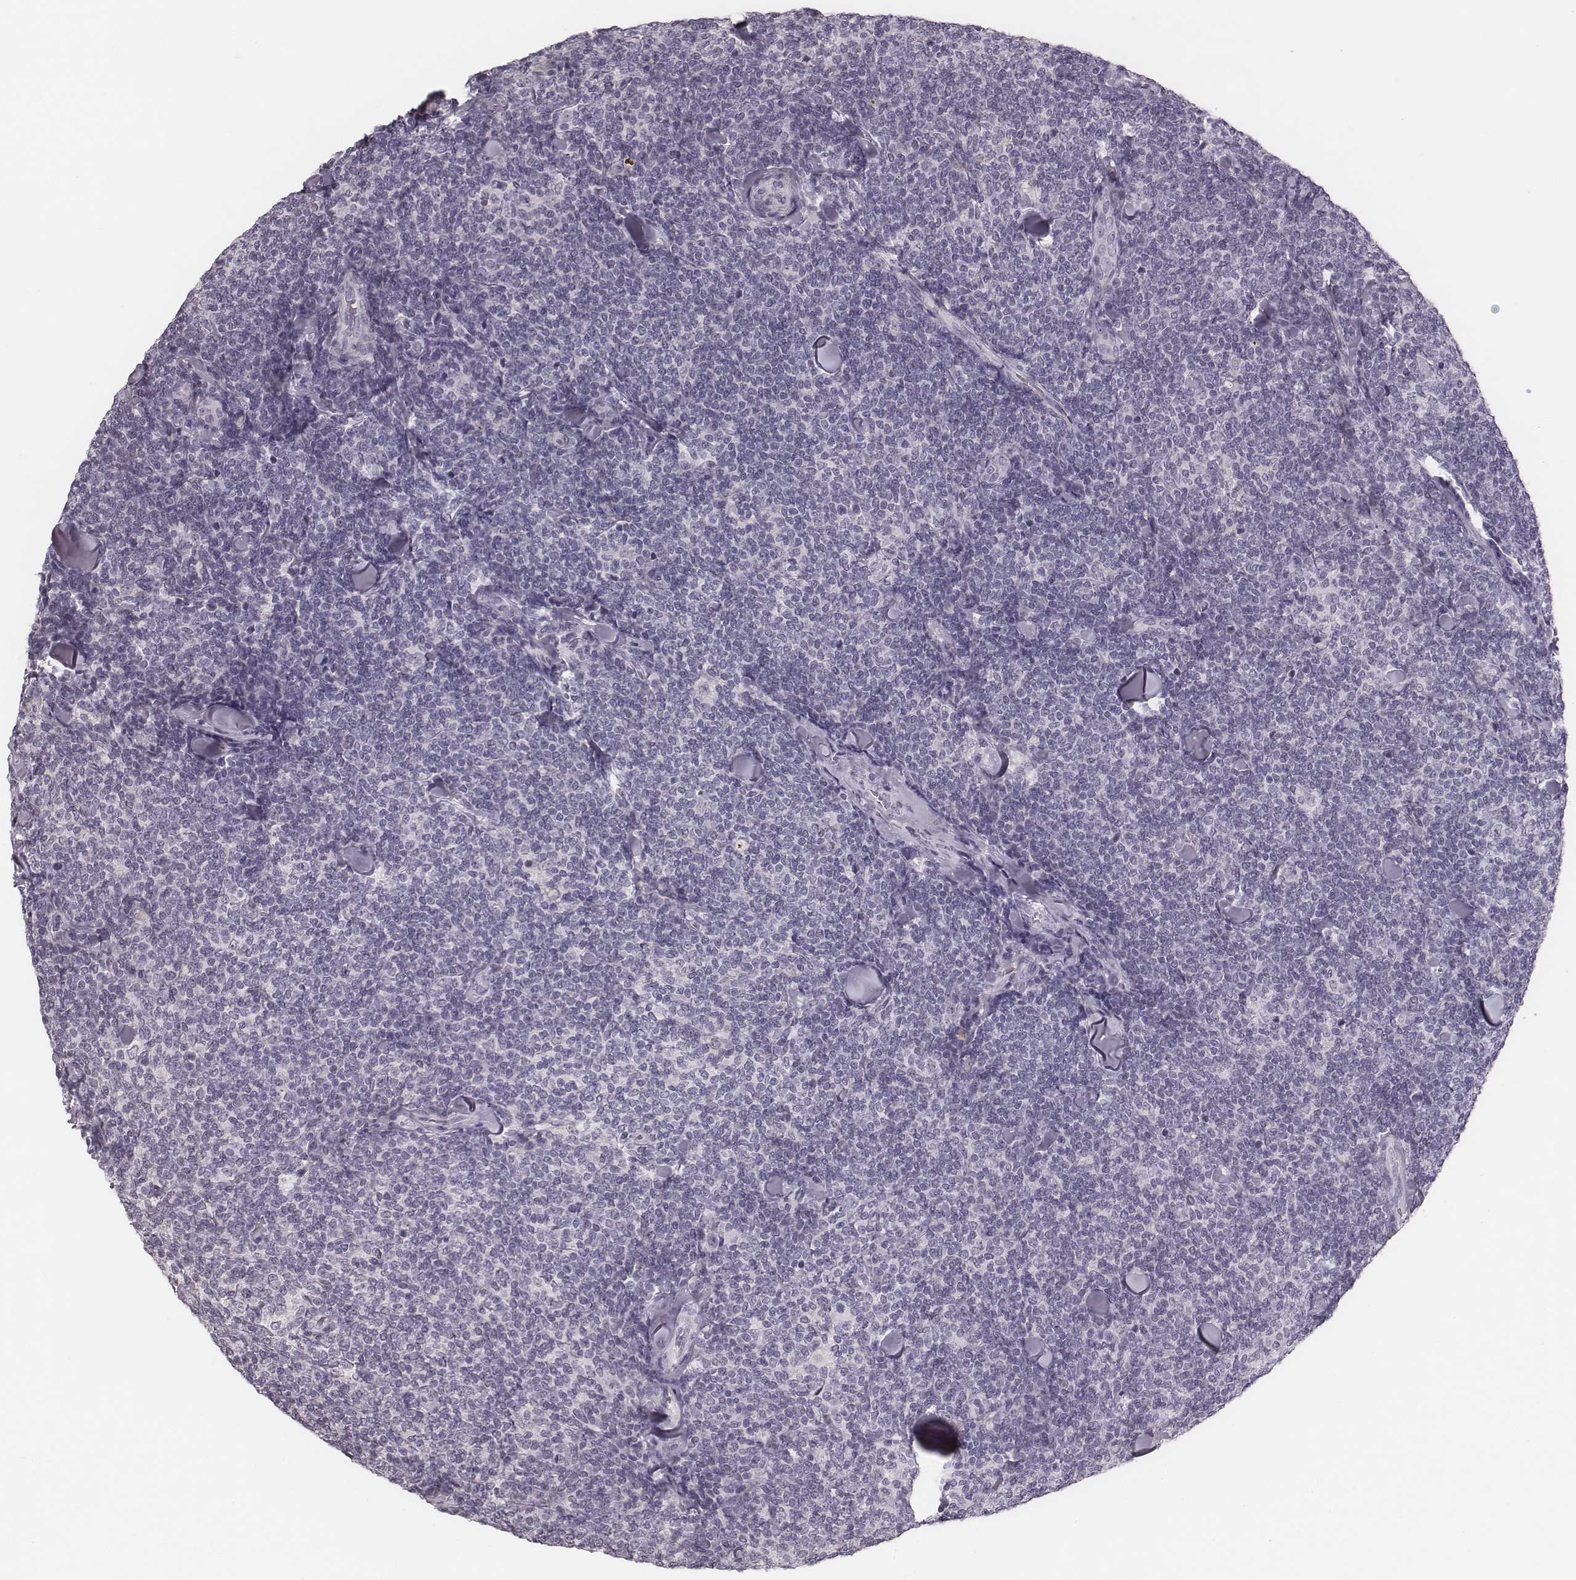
{"staining": {"intensity": "negative", "quantity": "none", "location": "none"}, "tissue": "lymphoma", "cell_type": "Tumor cells", "image_type": "cancer", "snomed": [{"axis": "morphology", "description": "Malignant lymphoma, non-Hodgkin's type, Low grade"}, {"axis": "topography", "description": "Lymph node"}], "caption": "This is a micrograph of immunohistochemistry staining of lymphoma, which shows no staining in tumor cells.", "gene": "SPA17", "patient": {"sex": "female", "age": 56}}